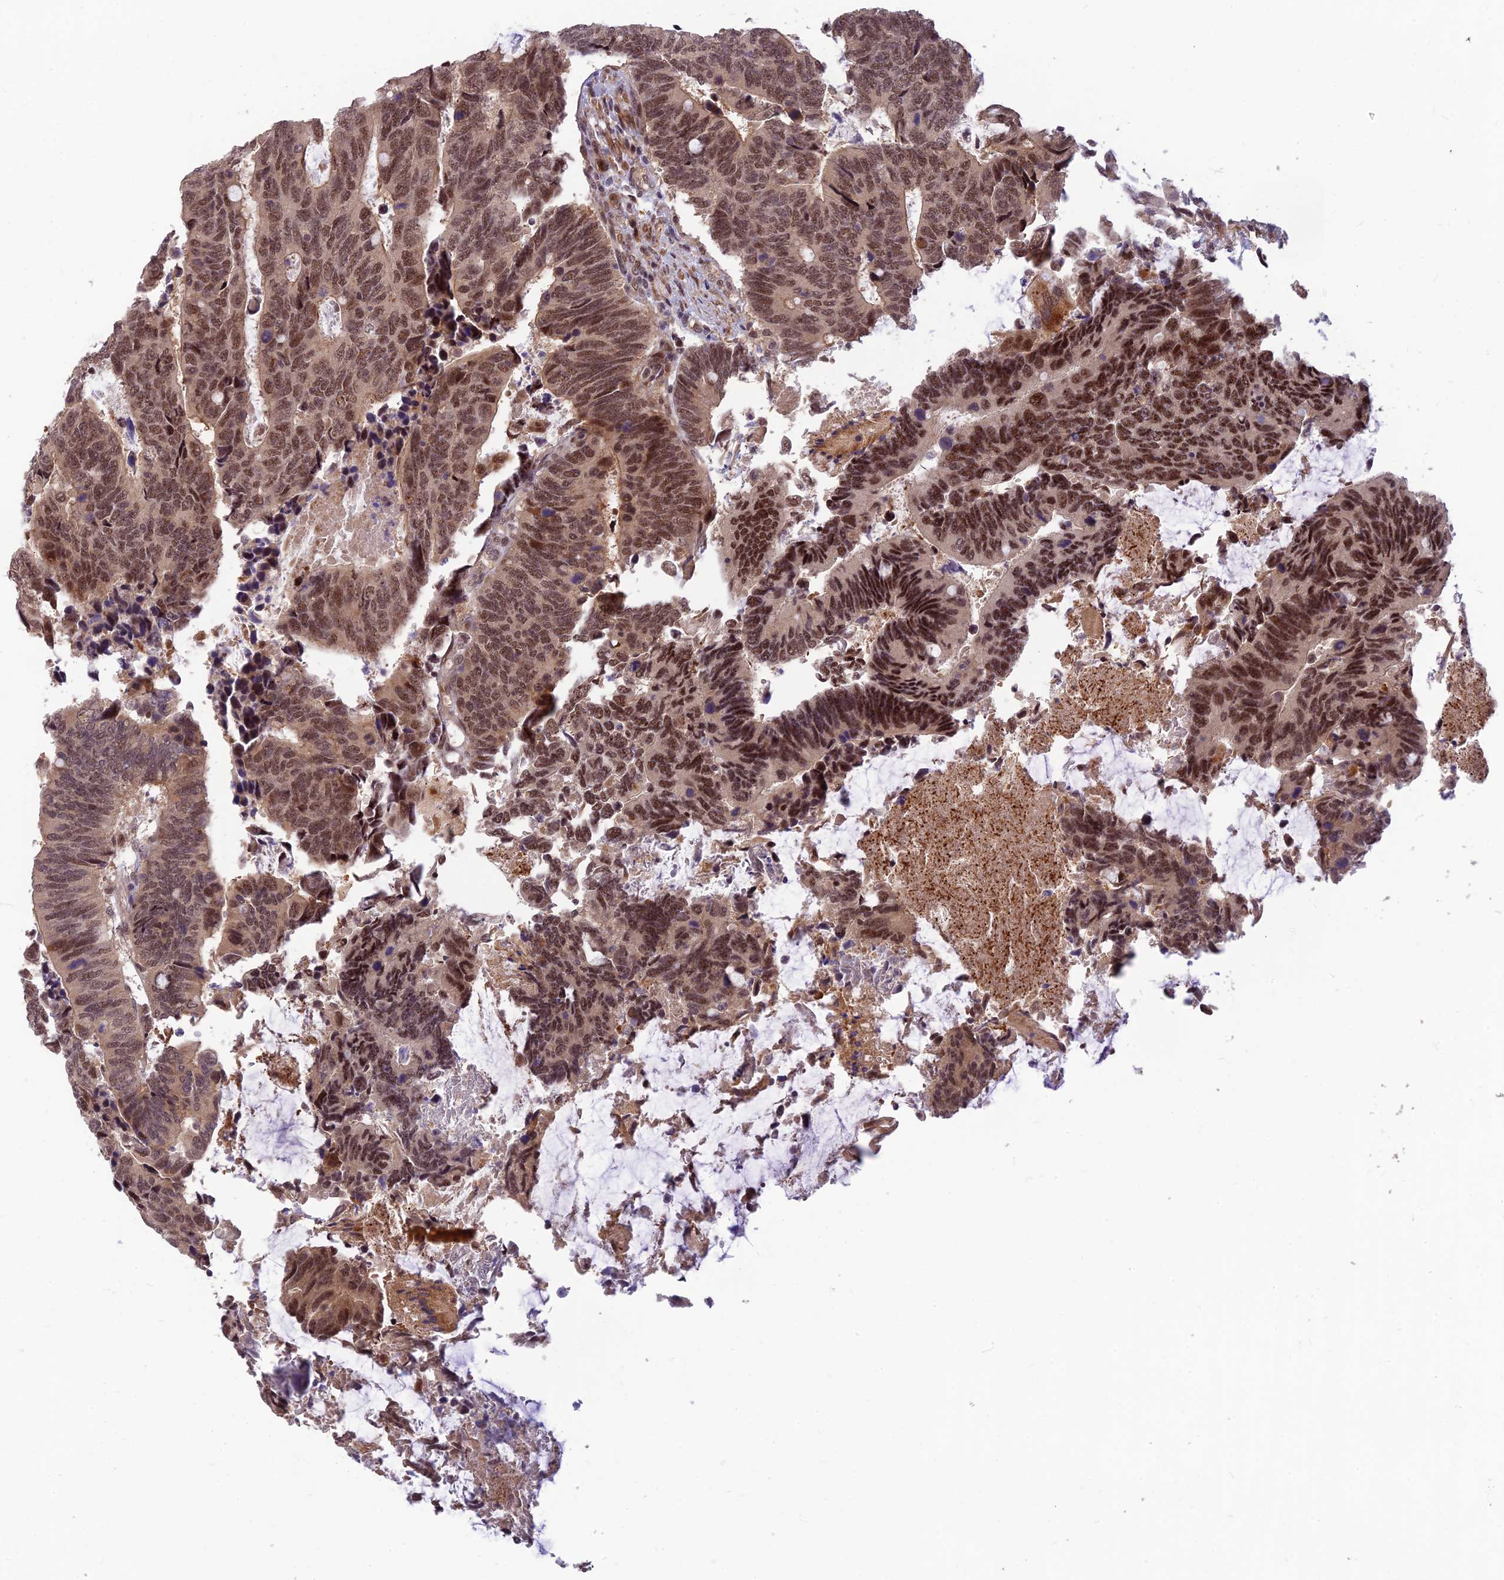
{"staining": {"intensity": "moderate", "quantity": ">75%", "location": "nuclear"}, "tissue": "colorectal cancer", "cell_type": "Tumor cells", "image_type": "cancer", "snomed": [{"axis": "morphology", "description": "Adenocarcinoma, NOS"}, {"axis": "topography", "description": "Colon"}], "caption": "IHC staining of adenocarcinoma (colorectal), which displays medium levels of moderate nuclear expression in about >75% of tumor cells indicating moderate nuclear protein staining. The staining was performed using DAB (3,3'-diaminobenzidine) (brown) for protein detection and nuclei were counterstained in hematoxylin (blue).", "gene": "ASPDH", "patient": {"sex": "male", "age": 87}}